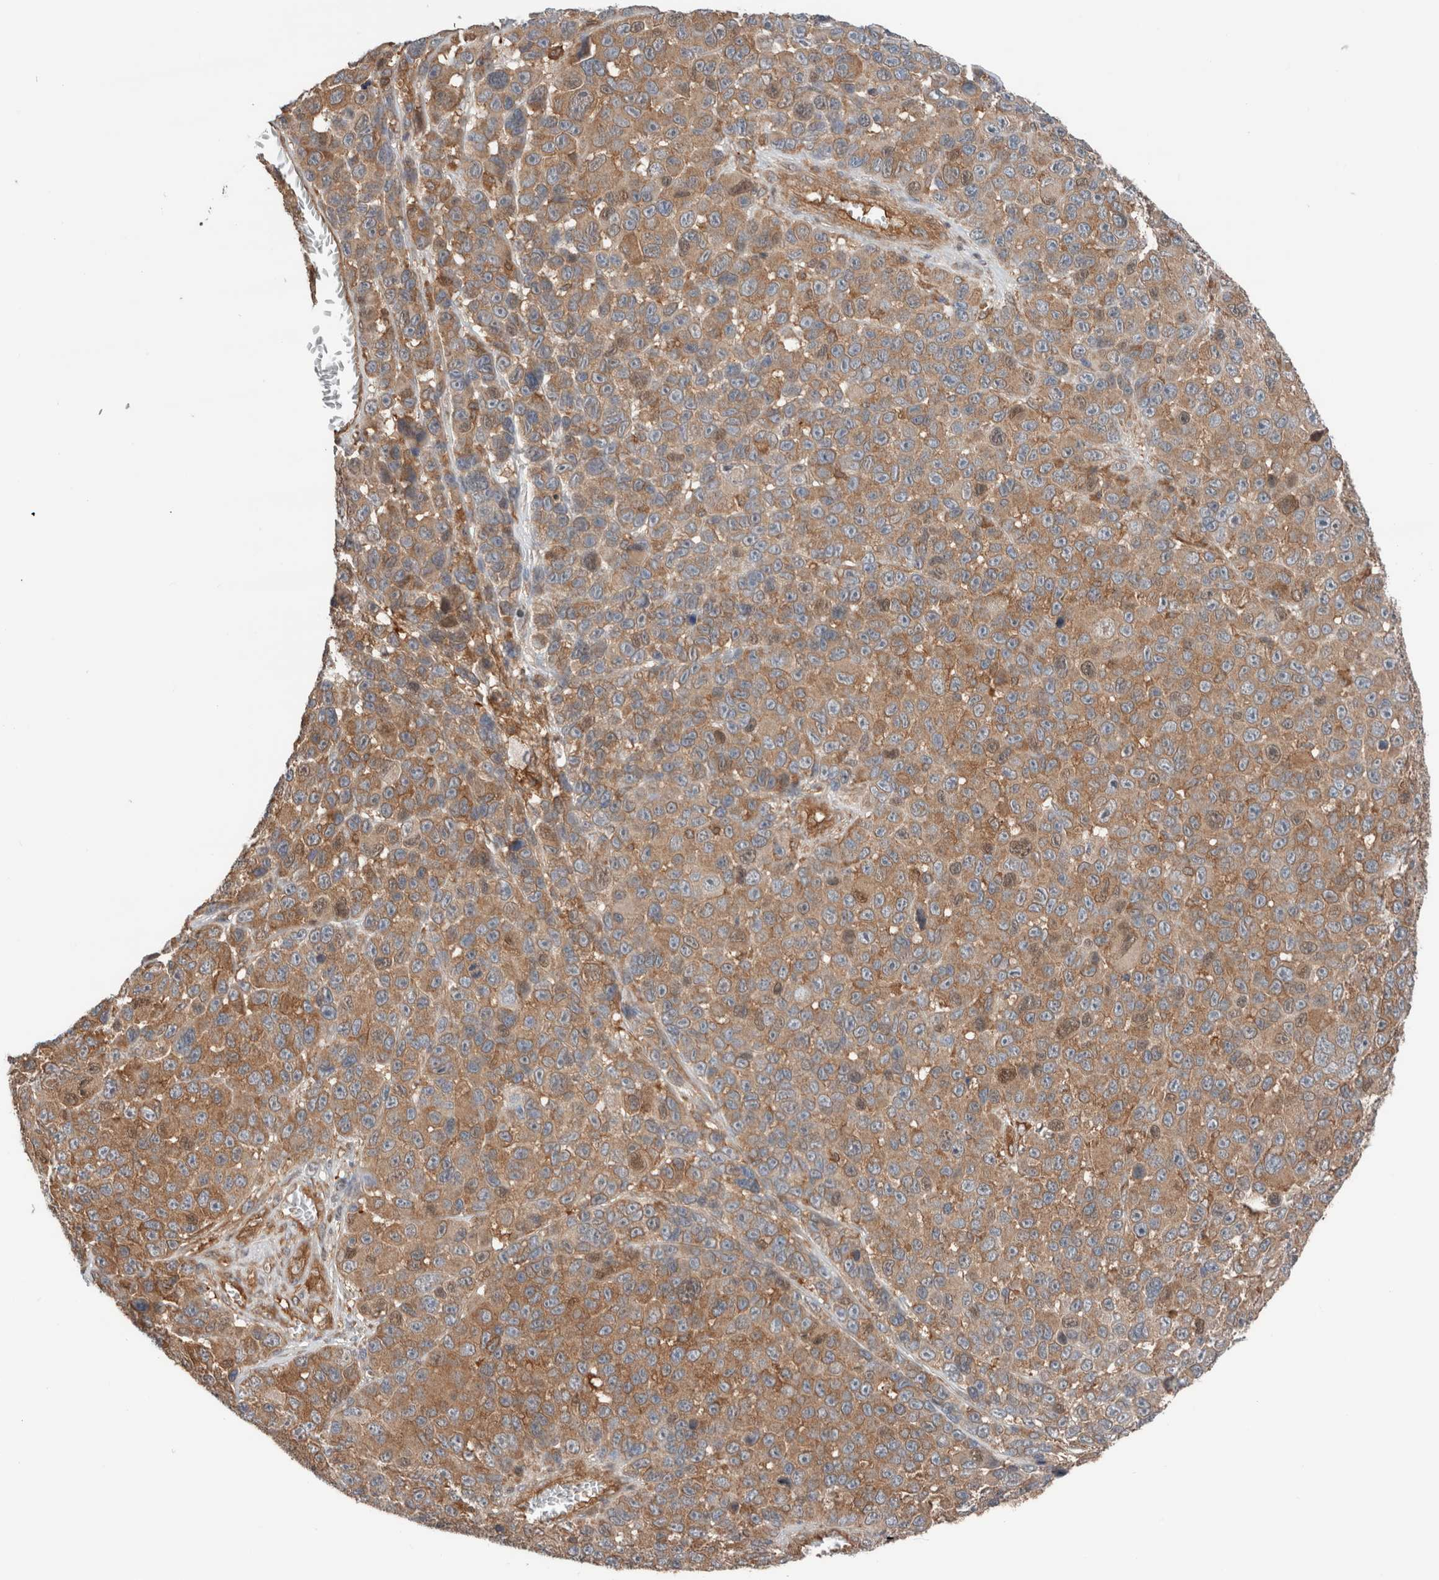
{"staining": {"intensity": "moderate", "quantity": ">75%", "location": "cytoplasmic/membranous"}, "tissue": "melanoma", "cell_type": "Tumor cells", "image_type": "cancer", "snomed": [{"axis": "morphology", "description": "Malignant melanoma, NOS"}, {"axis": "topography", "description": "Skin"}], "caption": "DAB (3,3'-diaminobenzidine) immunohistochemical staining of melanoma reveals moderate cytoplasmic/membranous protein staining in approximately >75% of tumor cells.", "gene": "XPNPEP1", "patient": {"sex": "male", "age": 53}}